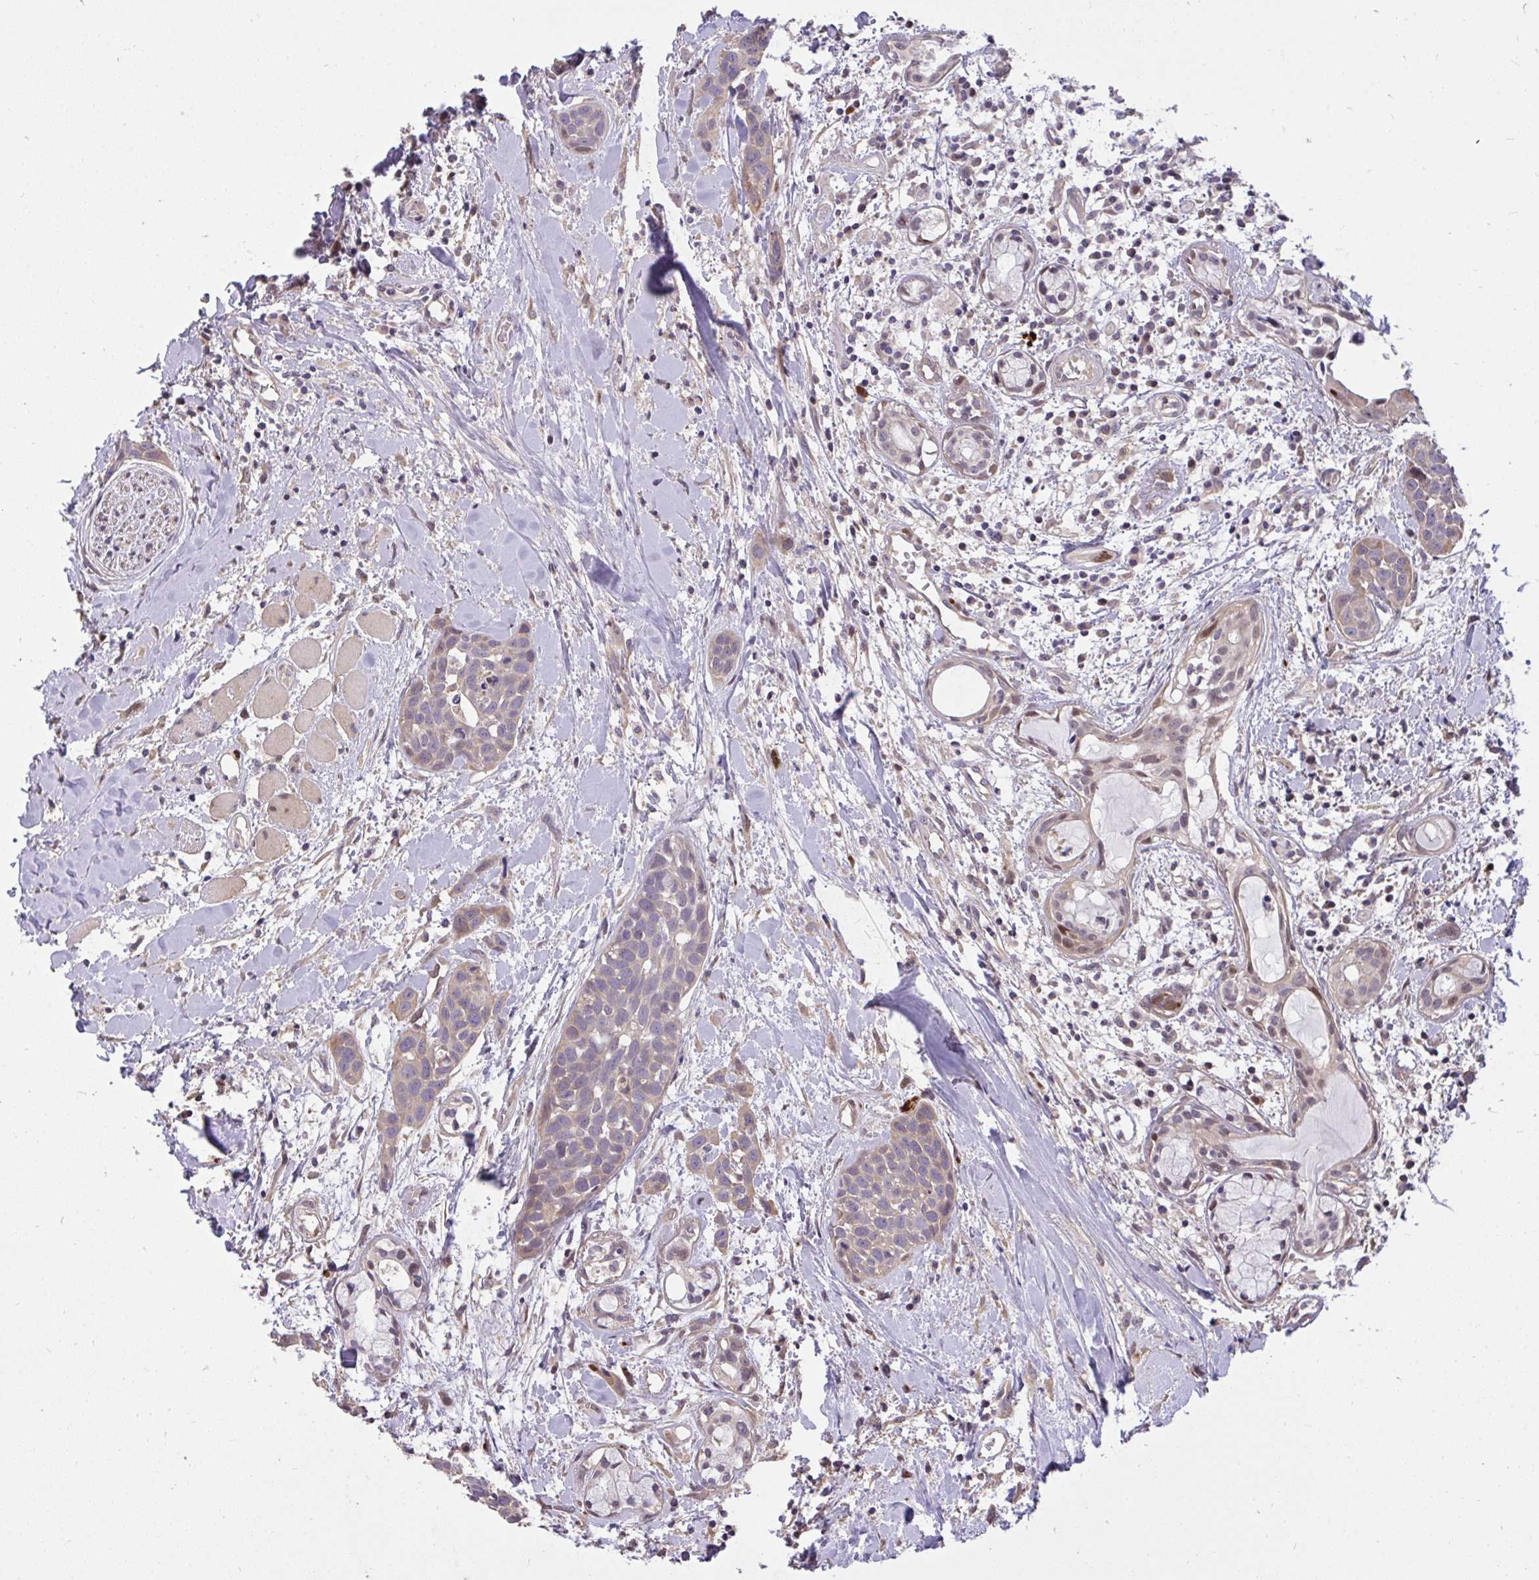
{"staining": {"intensity": "moderate", "quantity": "<25%", "location": "cytoplasmic/membranous,nuclear"}, "tissue": "head and neck cancer", "cell_type": "Tumor cells", "image_type": "cancer", "snomed": [{"axis": "morphology", "description": "Squamous cell carcinoma, NOS"}, {"axis": "topography", "description": "Head-Neck"}], "caption": "Immunohistochemistry of human head and neck cancer (squamous cell carcinoma) exhibits low levels of moderate cytoplasmic/membranous and nuclear positivity in about <25% of tumor cells.", "gene": "C19orf54", "patient": {"sex": "female", "age": 50}}